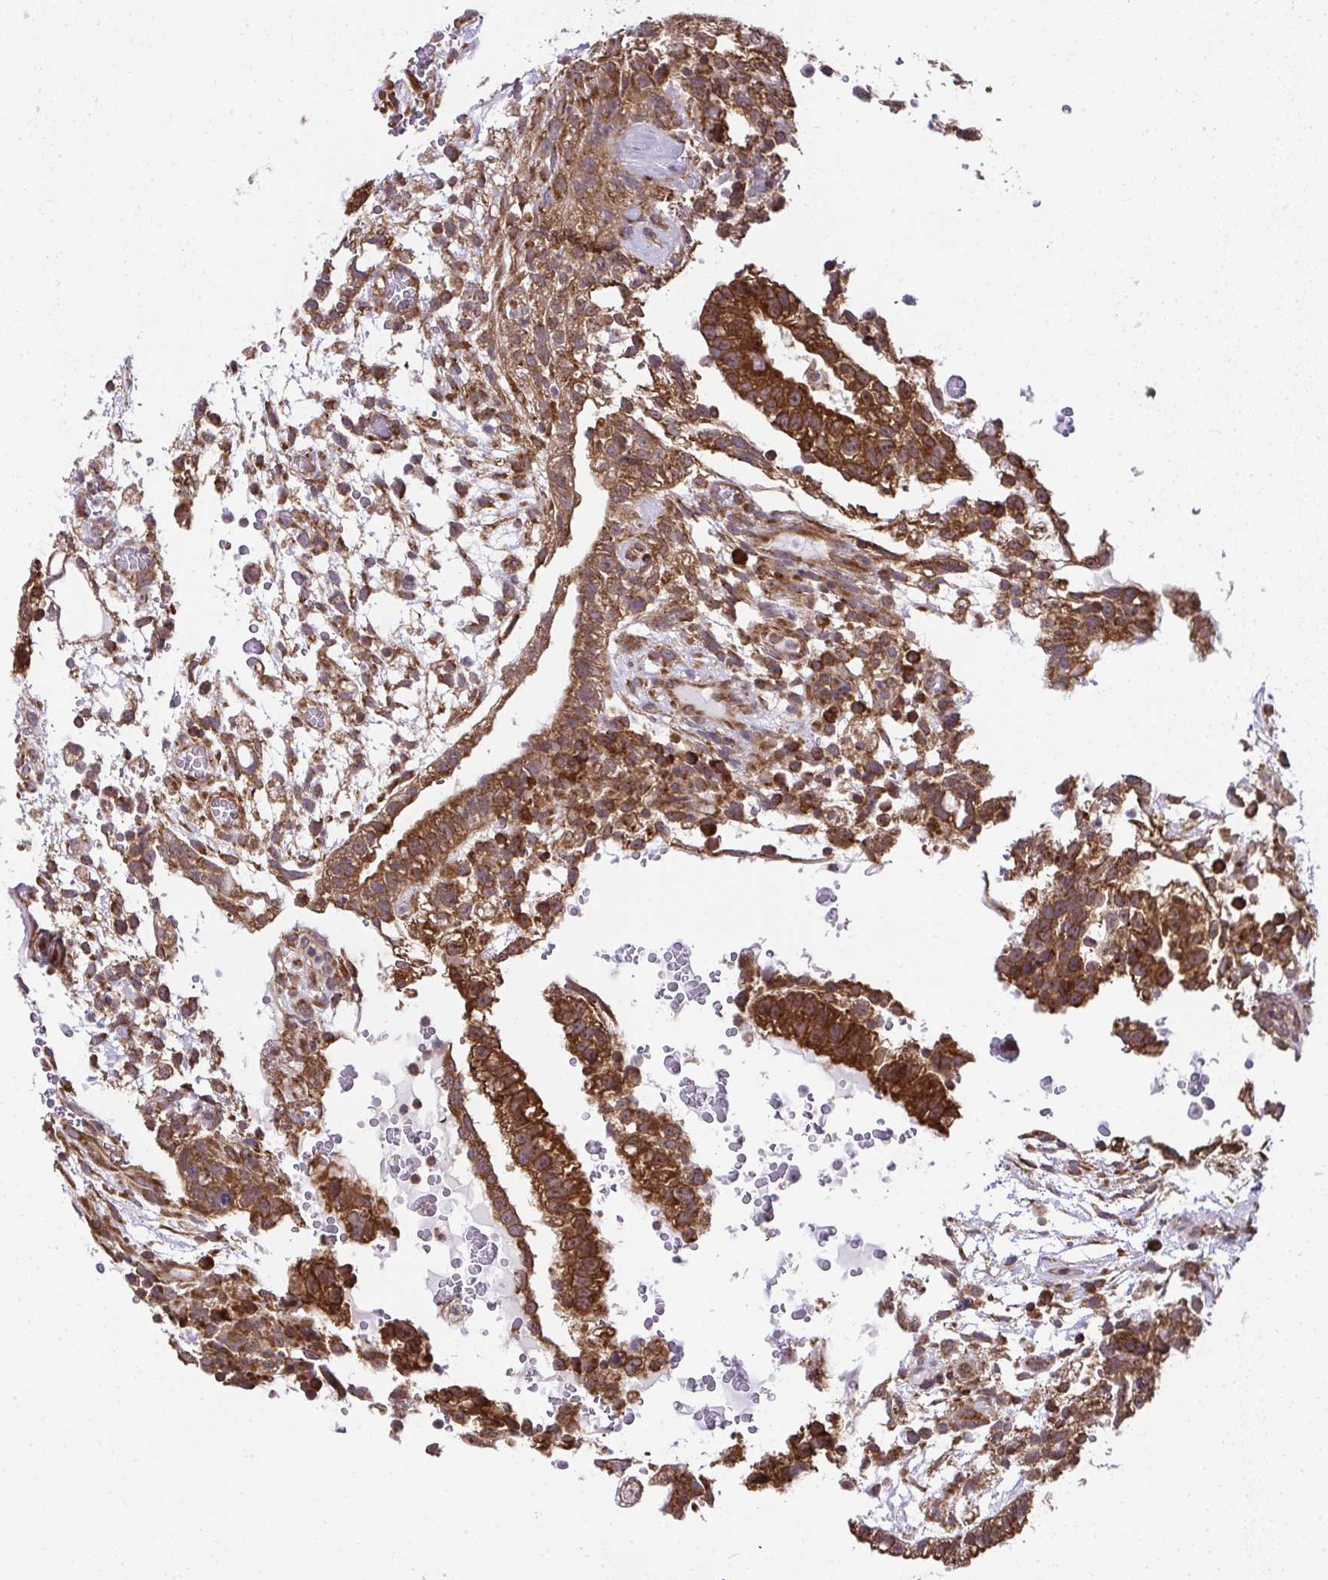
{"staining": {"intensity": "strong", "quantity": ">75%", "location": "cytoplasmic/membranous"}, "tissue": "testis cancer", "cell_type": "Tumor cells", "image_type": "cancer", "snomed": [{"axis": "morphology", "description": "Carcinoma, Embryonal, NOS"}, {"axis": "topography", "description": "Testis"}], "caption": "Protein expression analysis of human embryonal carcinoma (testis) reveals strong cytoplasmic/membranous expression in about >75% of tumor cells.", "gene": "RPS7", "patient": {"sex": "male", "age": 32}}